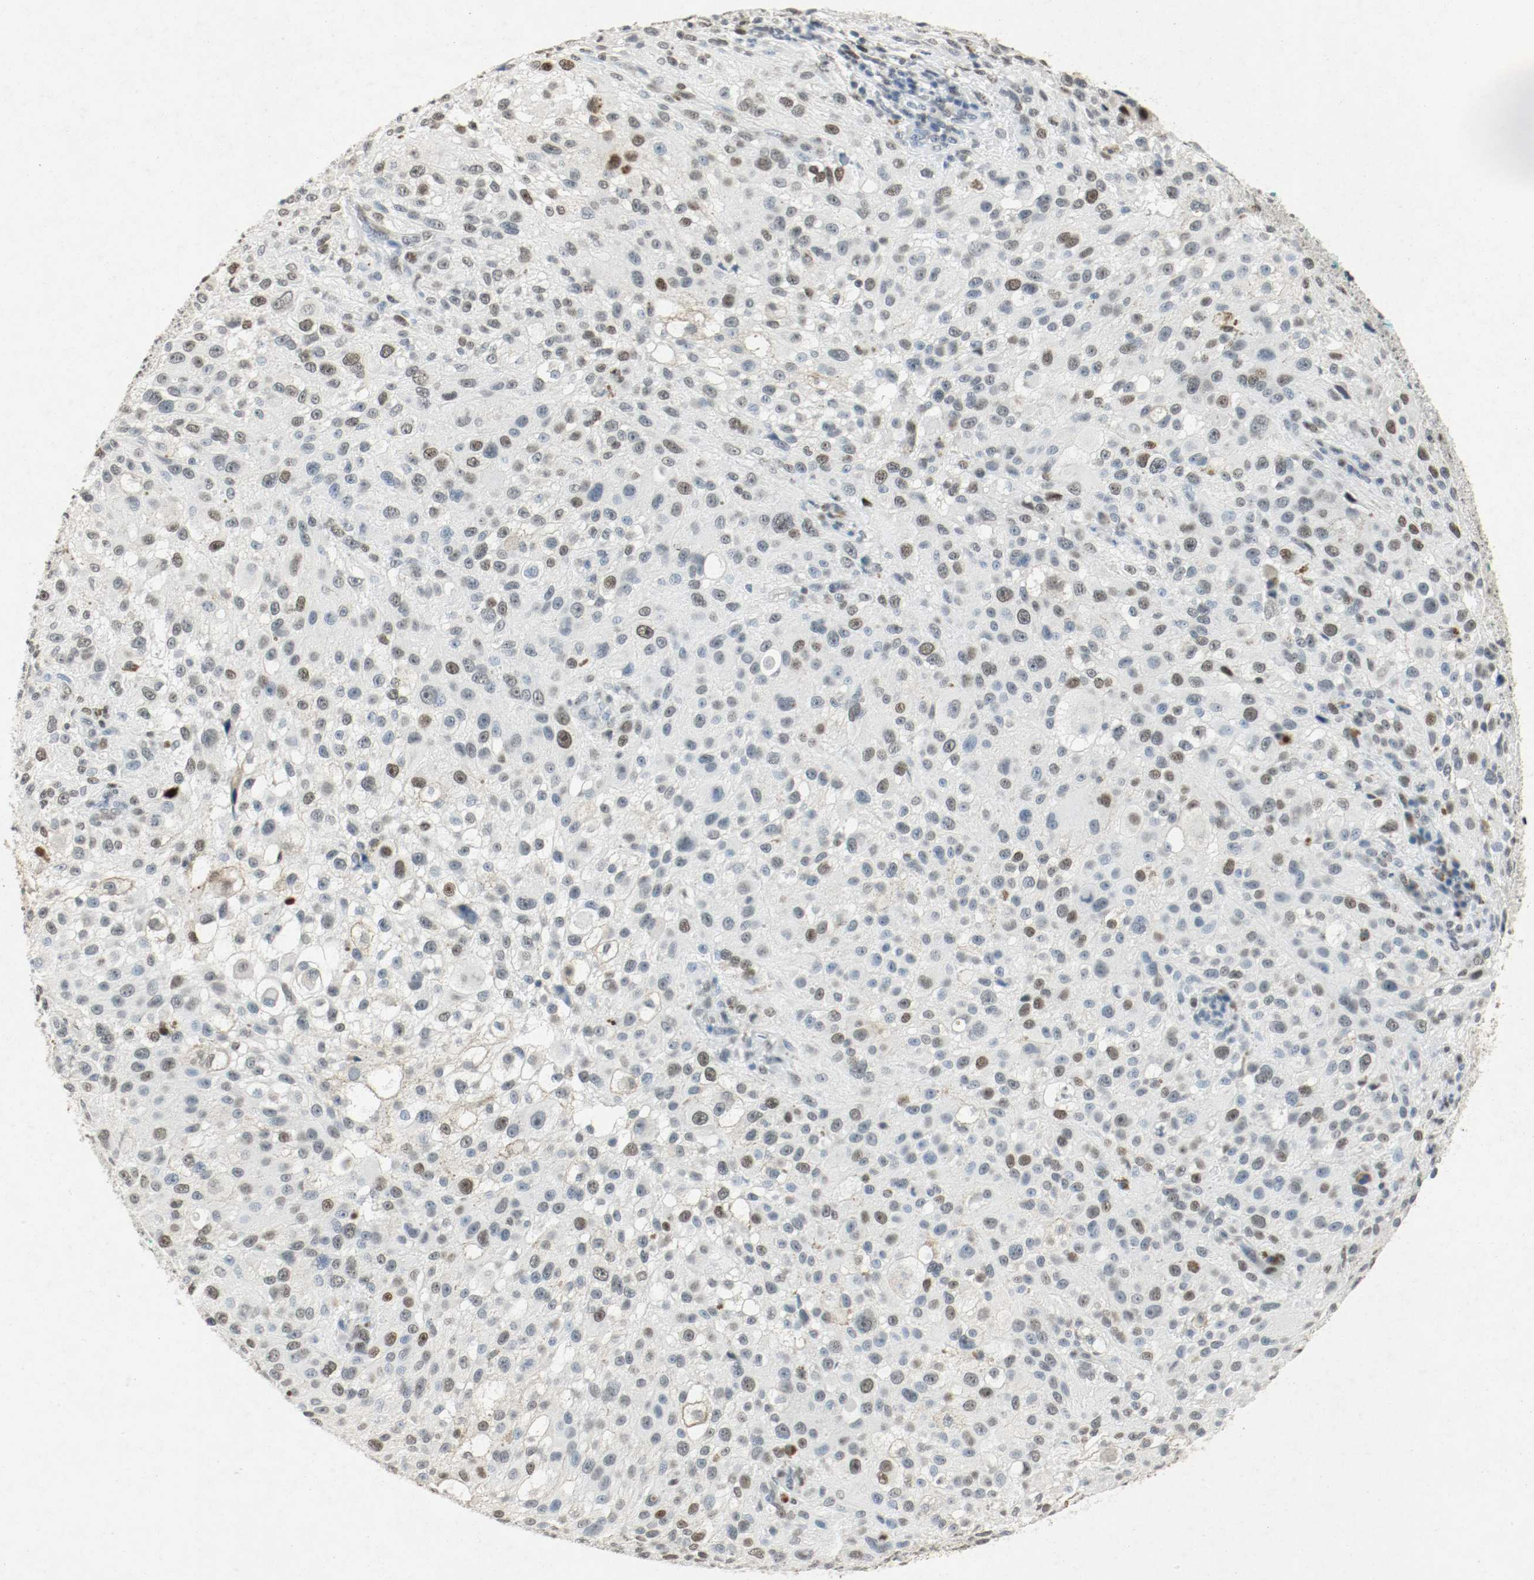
{"staining": {"intensity": "moderate", "quantity": "25%-75%", "location": "nuclear"}, "tissue": "melanoma", "cell_type": "Tumor cells", "image_type": "cancer", "snomed": [{"axis": "morphology", "description": "Necrosis, NOS"}, {"axis": "morphology", "description": "Malignant melanoma, NOS"}, {"axis": "topography", "description": "Skin"}], "caption": "A medium amount of moderate nuclear staining is seen in approximately 25%-75% of tumor cells in malignant melanoma tissue.", "gene": "DNMT1", "patient": {"sex": "female", "age": 87}}